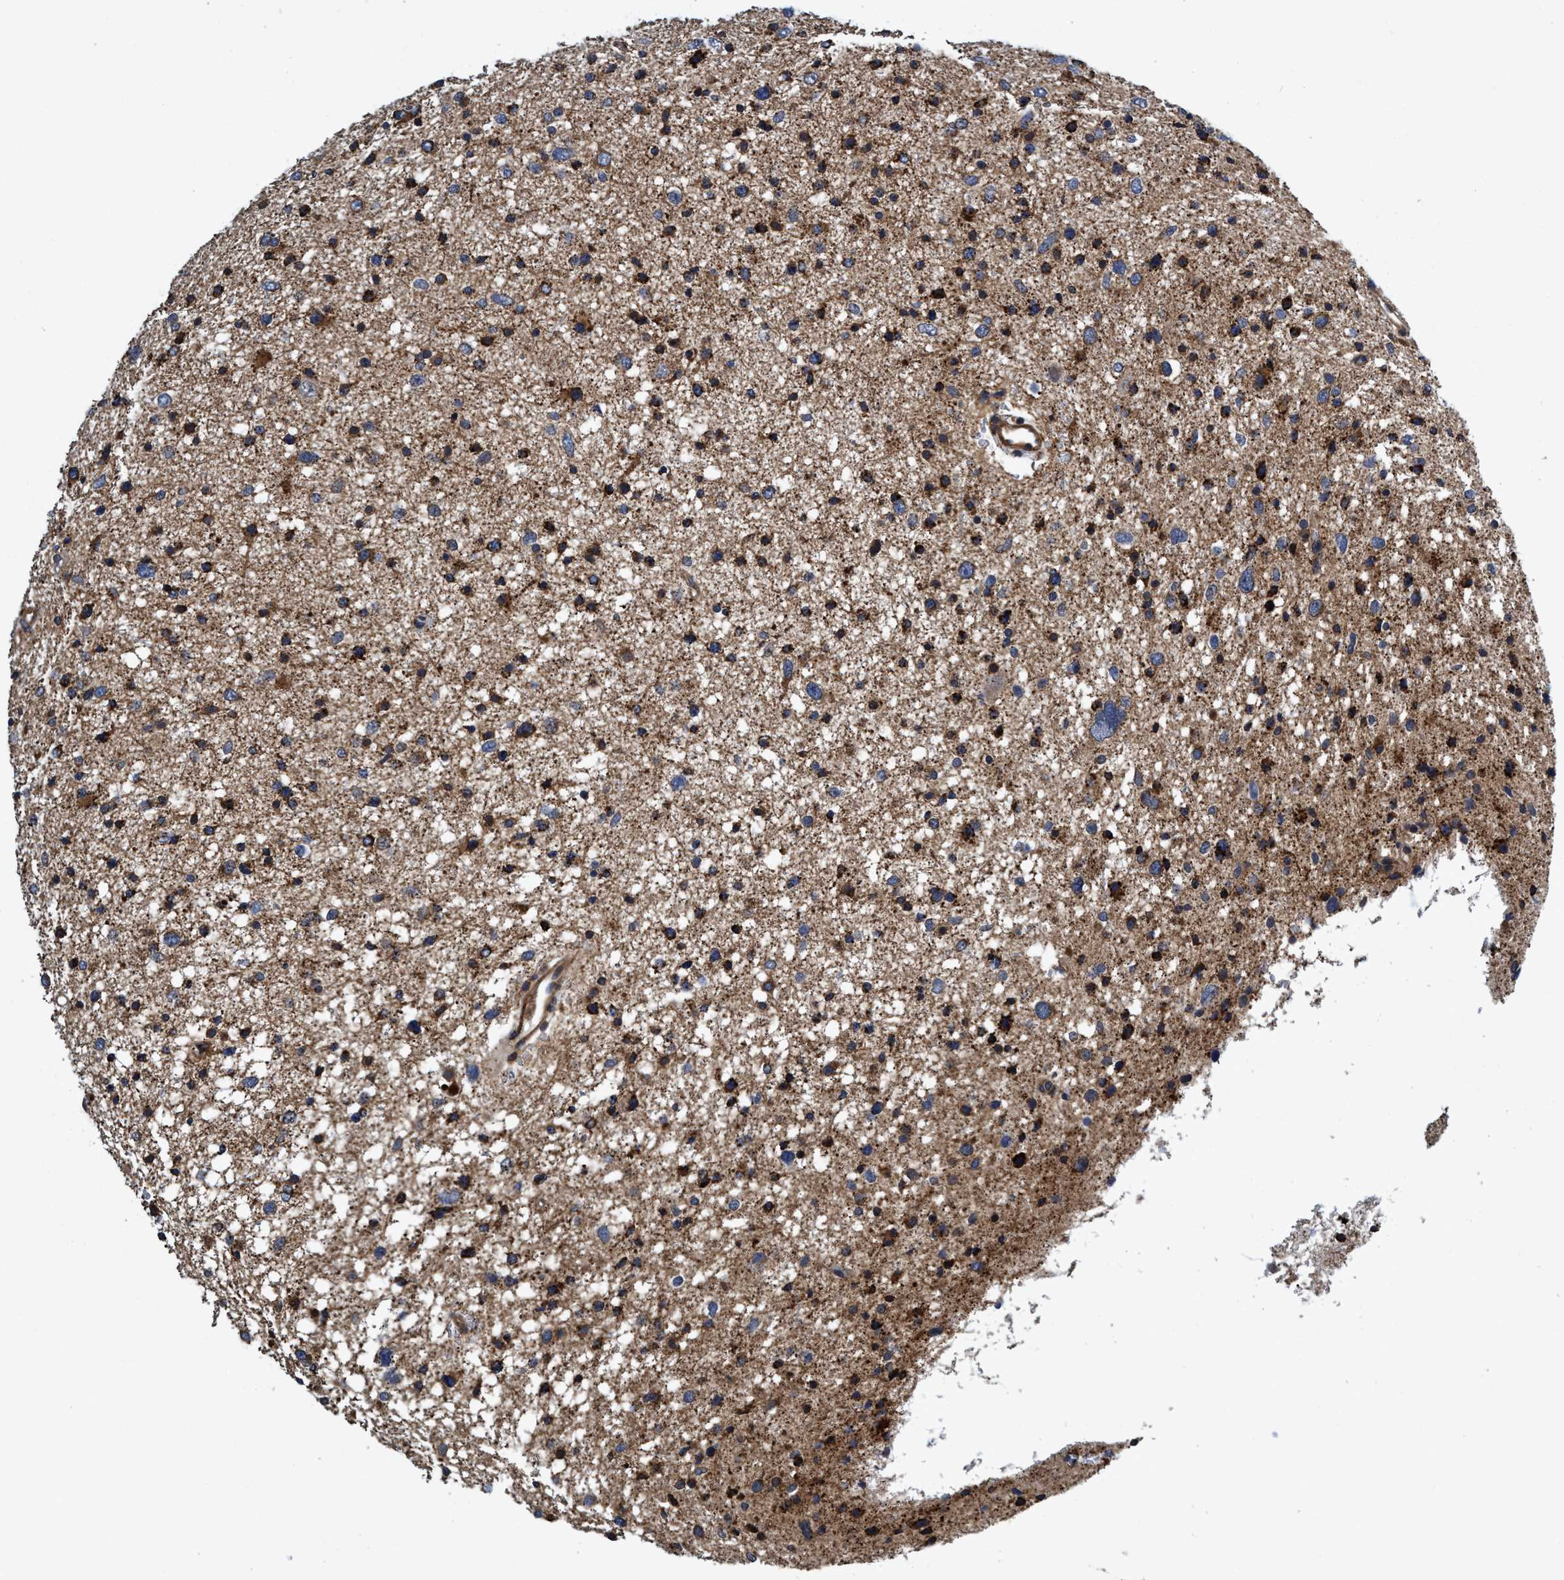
{"staining": {"intensity": "strong", "quantity": ">75%", "location": "cytoplasmic/membranous"}, "tissue": "glioma", "cell_type": "Tumor cells", "image_type": "cancer", "snomed": [{"axis": "morphology", "description": "Glioma, malignant, Low grade"}, {"axis": "topography", "description": "Brain"}], "caption": "Malignant glioma (low-grade) was stained to show a protein in brown. There is high levels of strong cytoplasmic/membranous positivity in approximately >75% of tumor cells.", "gene": "CALCOCO2", "patient": {"sex": "female", "age": 37}}